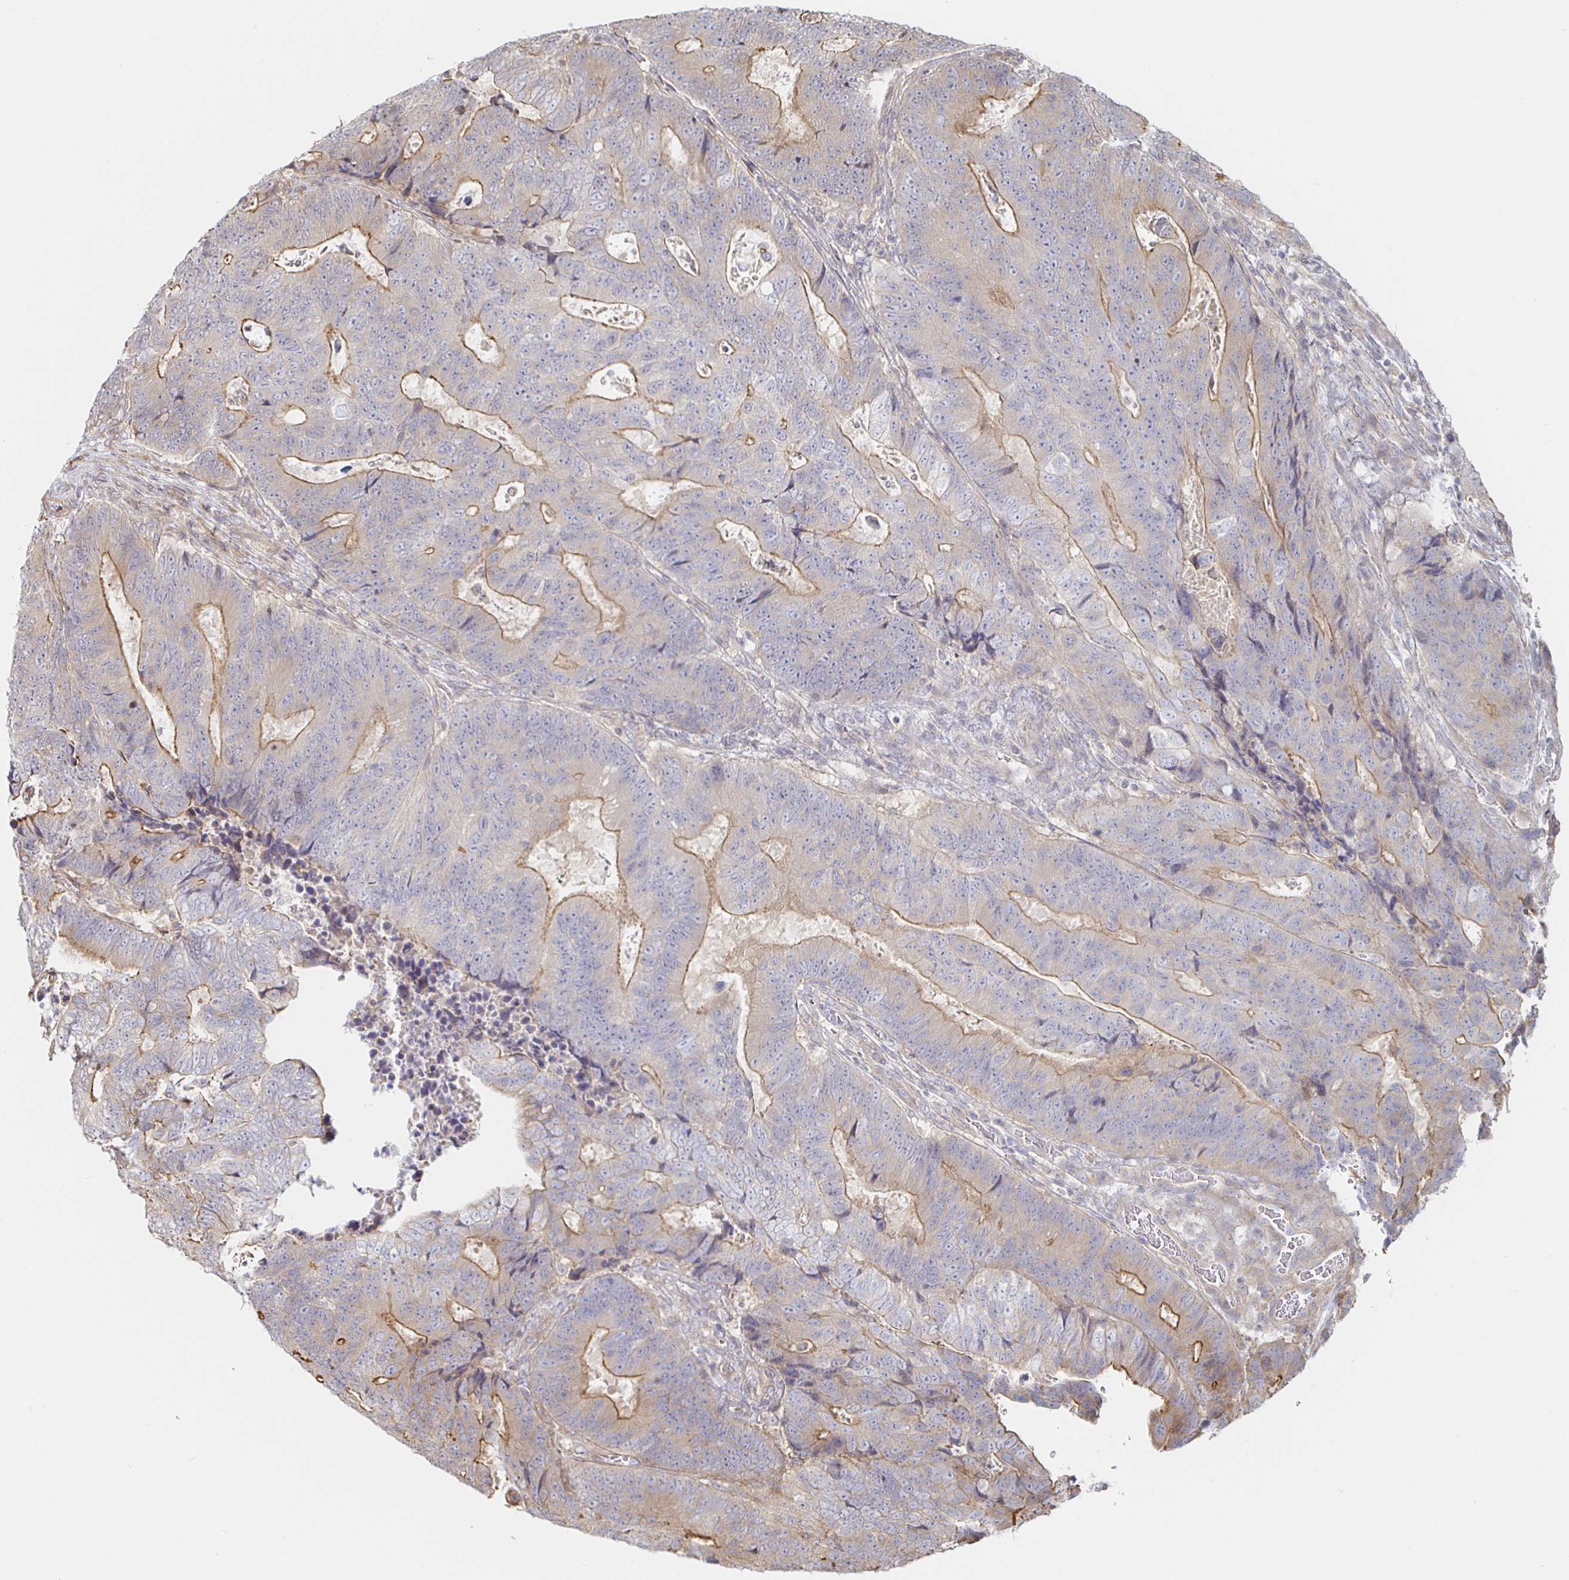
{"staining": {"intensity": "moderate", "quantity": "25%-75%", "location": "cytoplasmic/membranous"}, "tissue": "colorectal cancer", "cell_type": "Tumor cells", "image_type": "cancer", "snomed": [{"axis": "morphology", "description": "Adenocarcinoma, NOS"}, {"axis": "topography", "description": "Colon"}], "caption": "The photomicrograph reveals a brown stain indicating the presence of a protein in the cytoplasmic/membranous of tumor cells in colorectal adenocarcinoma.", "gene": "STRAP", "patient": {"sex": "female", "age": 48}}